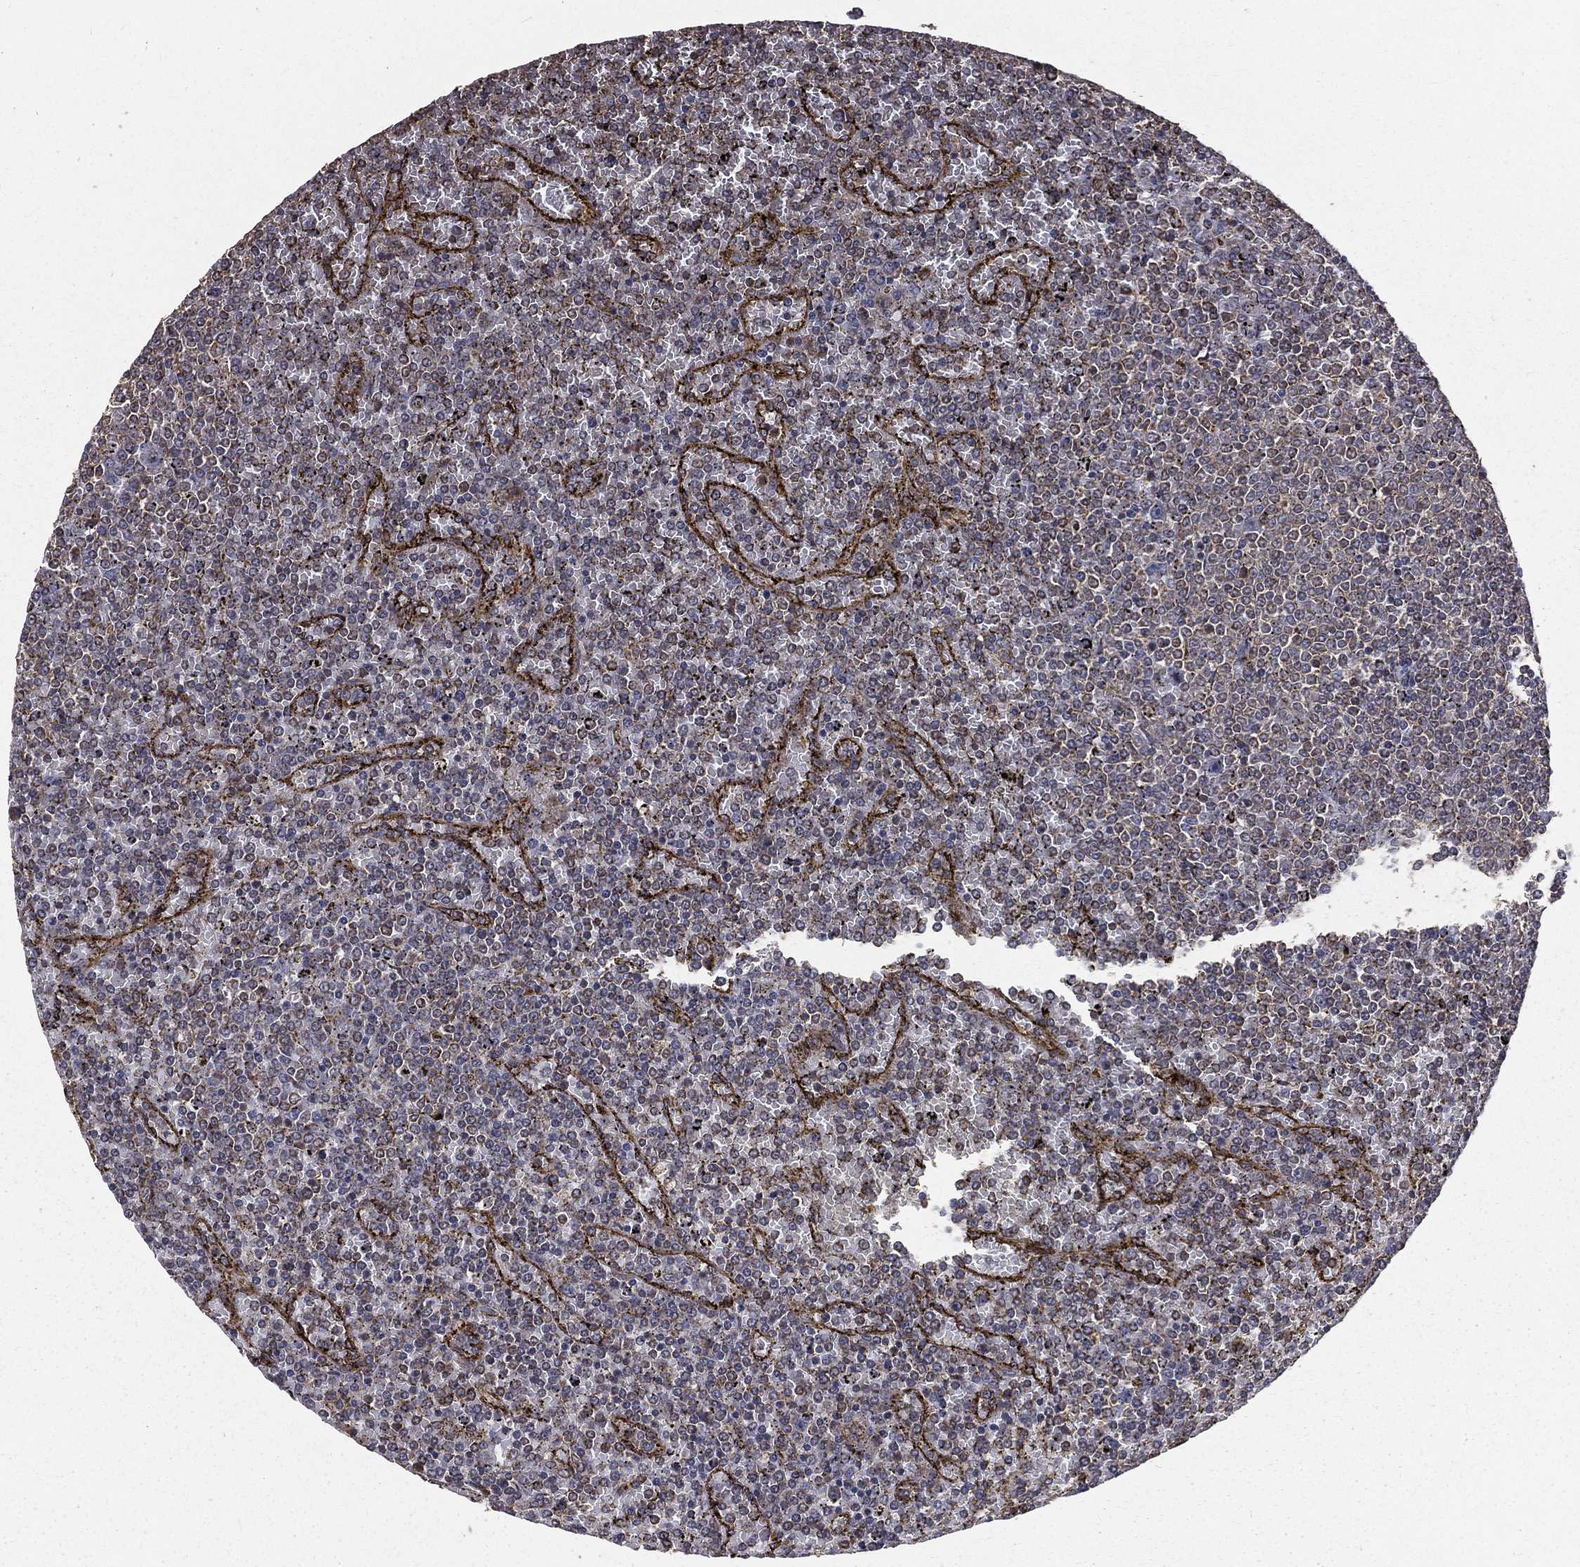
{"staining": {"intensity": "negative", "quantity": "none", "location": "none"}, "tissue": "lymphoma", "cell_type": "Tumor cells", "image_type": "cancer", "snomed": [{"axis": "morphology", "description": "Malignant lymphoma, non-Hodgkin's type, Low grade"}, {"axis": "topography", "description": "Spleen"}], "caption": "An IHC histopathology image of low-grade malignant lymphoma, non-Hodgkin's type is shown. There is no staining in tumor cells of low-grade malignant lymphoma, non-Hodgkin's type.", "gene": "OLFML1", "patient": {"sex": "female", "age": 77}}